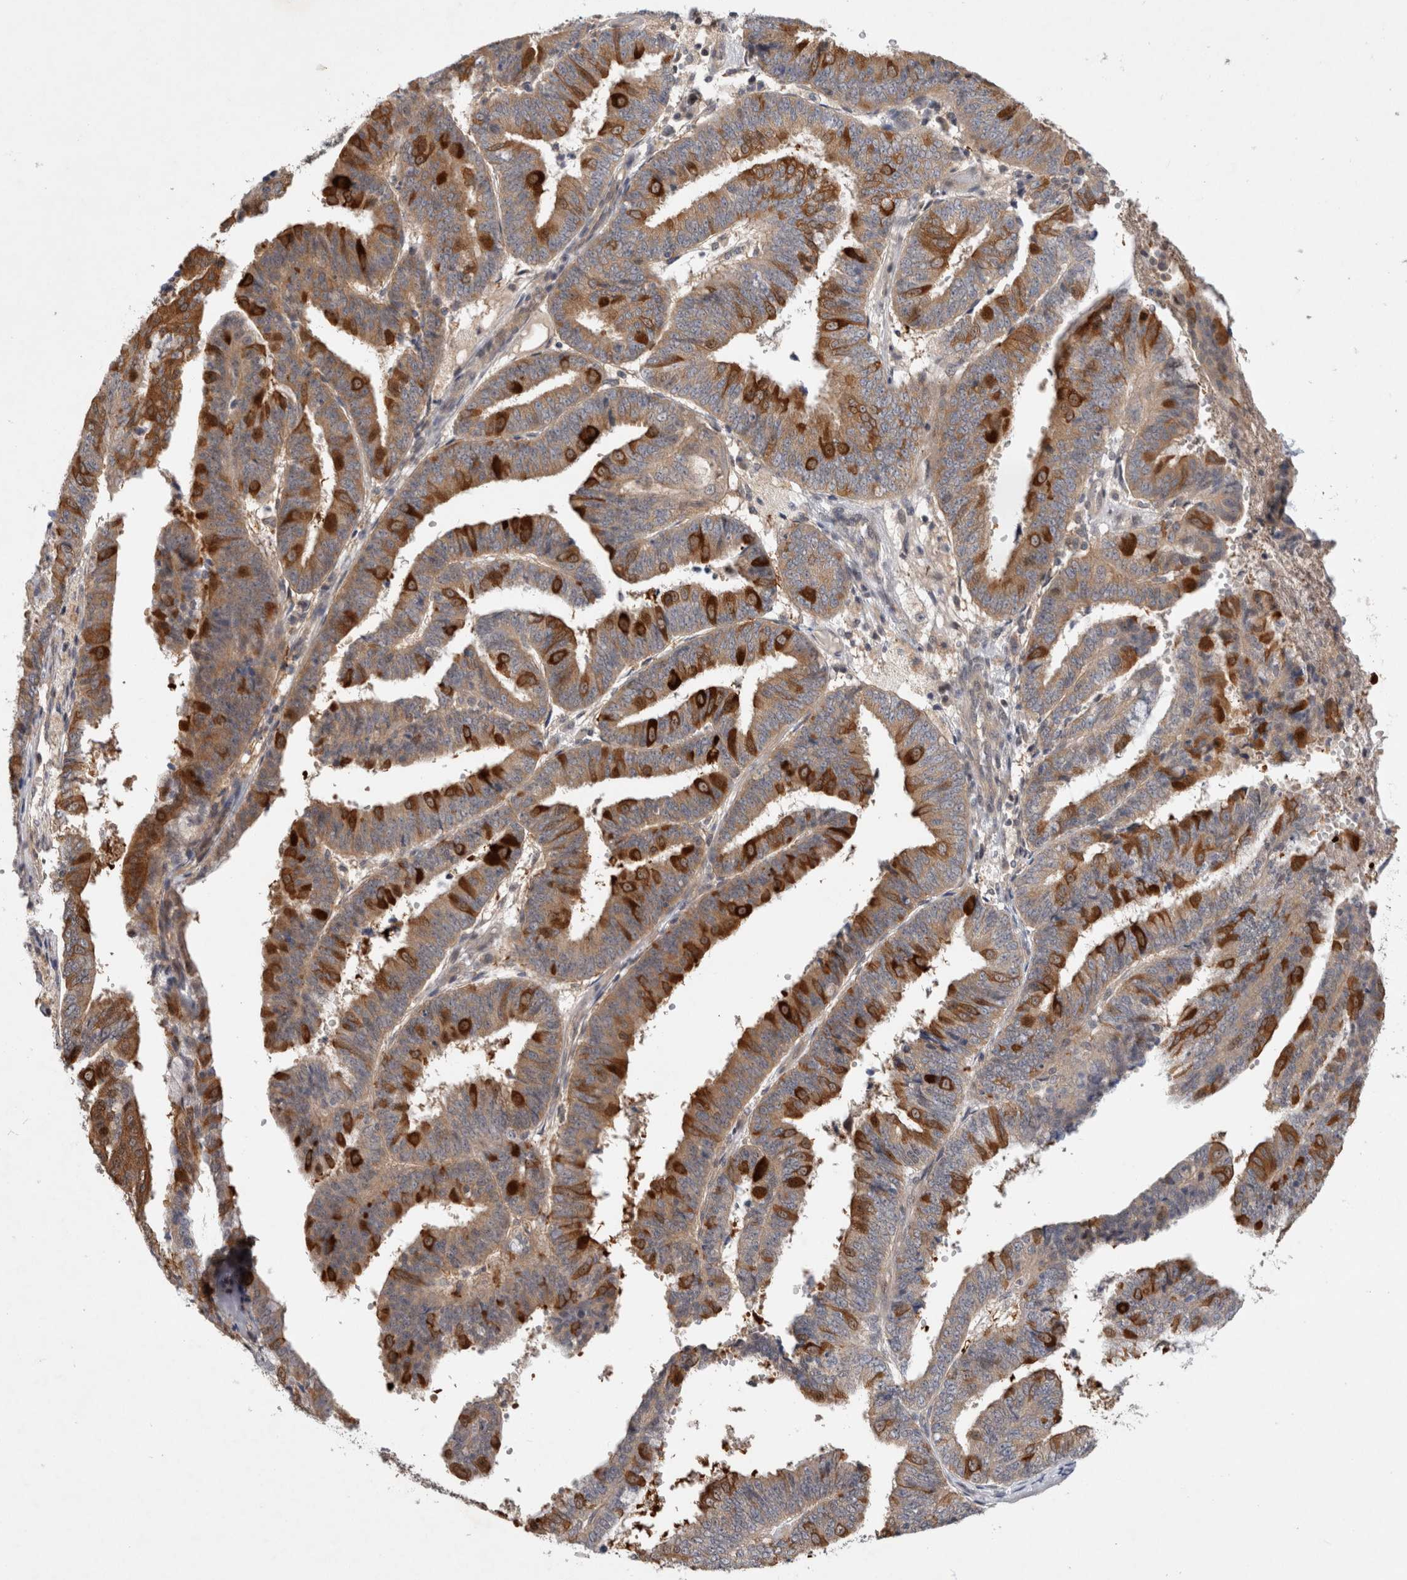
{"staining": {"intensity": "strong", "quantity": "<25%", "location": "cytoplasmic/membranous"}, "tissue": "endometrial cancer", "cell_type": "Tumor cells", "image_type": "cancer", "snomed": [{"axis": "morphology", "description": "Adenocarcinoma, NOS"}, {"axis": "topography", "description": "Endometrium"}], "caption": "IHC photomicrograph of neoplastic tissue: human adenocarcinoma (endometrial) stained using IHC shows medium levels of strong protein expression localized specifically in the cytoplasmic/membranous of tumor cells, appearing as a cytoplasmic/membranous brown color.", "gene": "CERS3", "patient": {"sex": "female", "age": 63}}